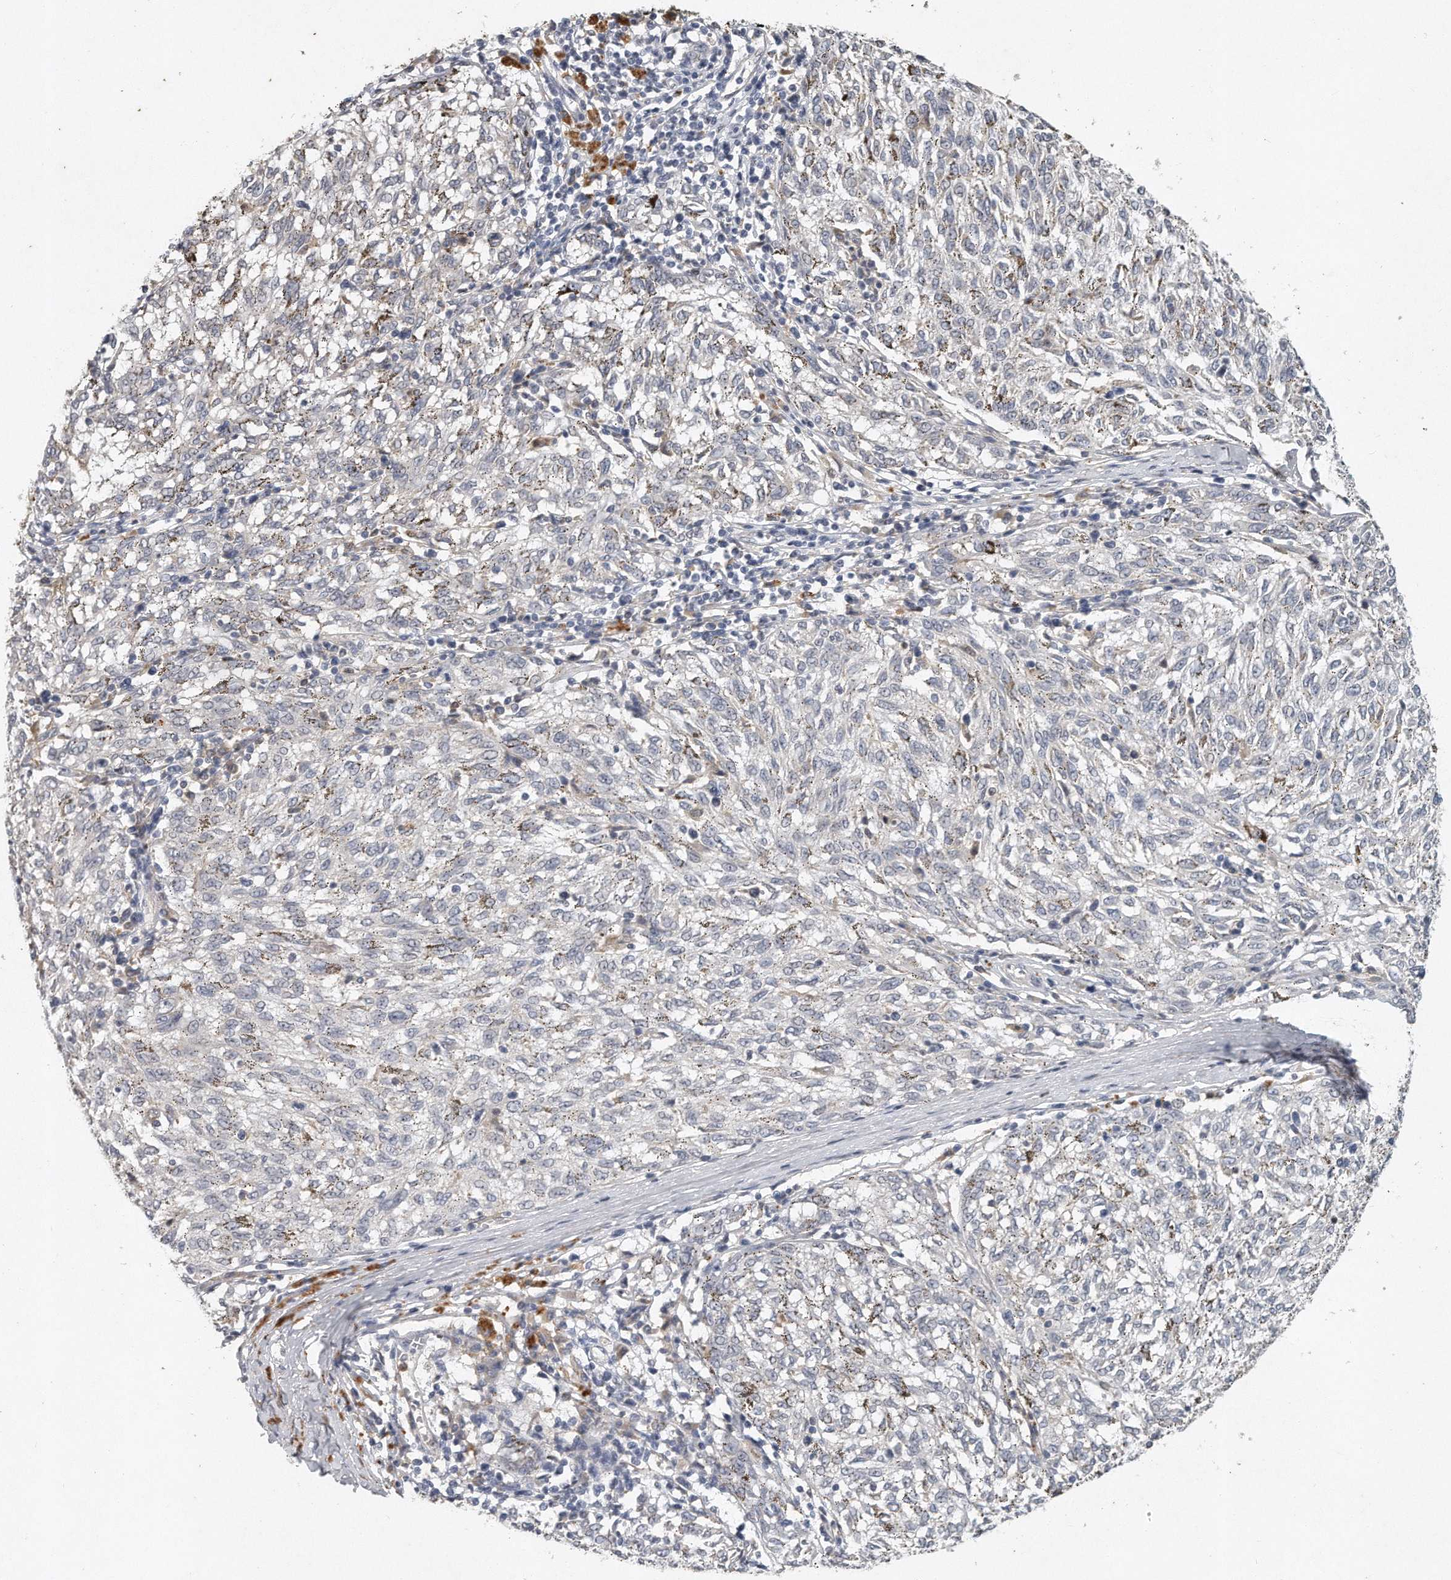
{"staining": {"intensity": "negative", "quantity": "none", "location": "none"}, "tissue": "melanoma", "cell_type": "Tumor cells", "image_type": "cancer", "snomed": [{"axis": "morphology", "description": "Malignant melanoma, NOS"}, {"axis": "topography", "description": "Skin"}], "caption": "This is a micrograph of IHC staining of melanoma, which shows no positivity in tumor cells.", "gene": "CAMK1", "patient": {"sex": "female", "age": 72}}